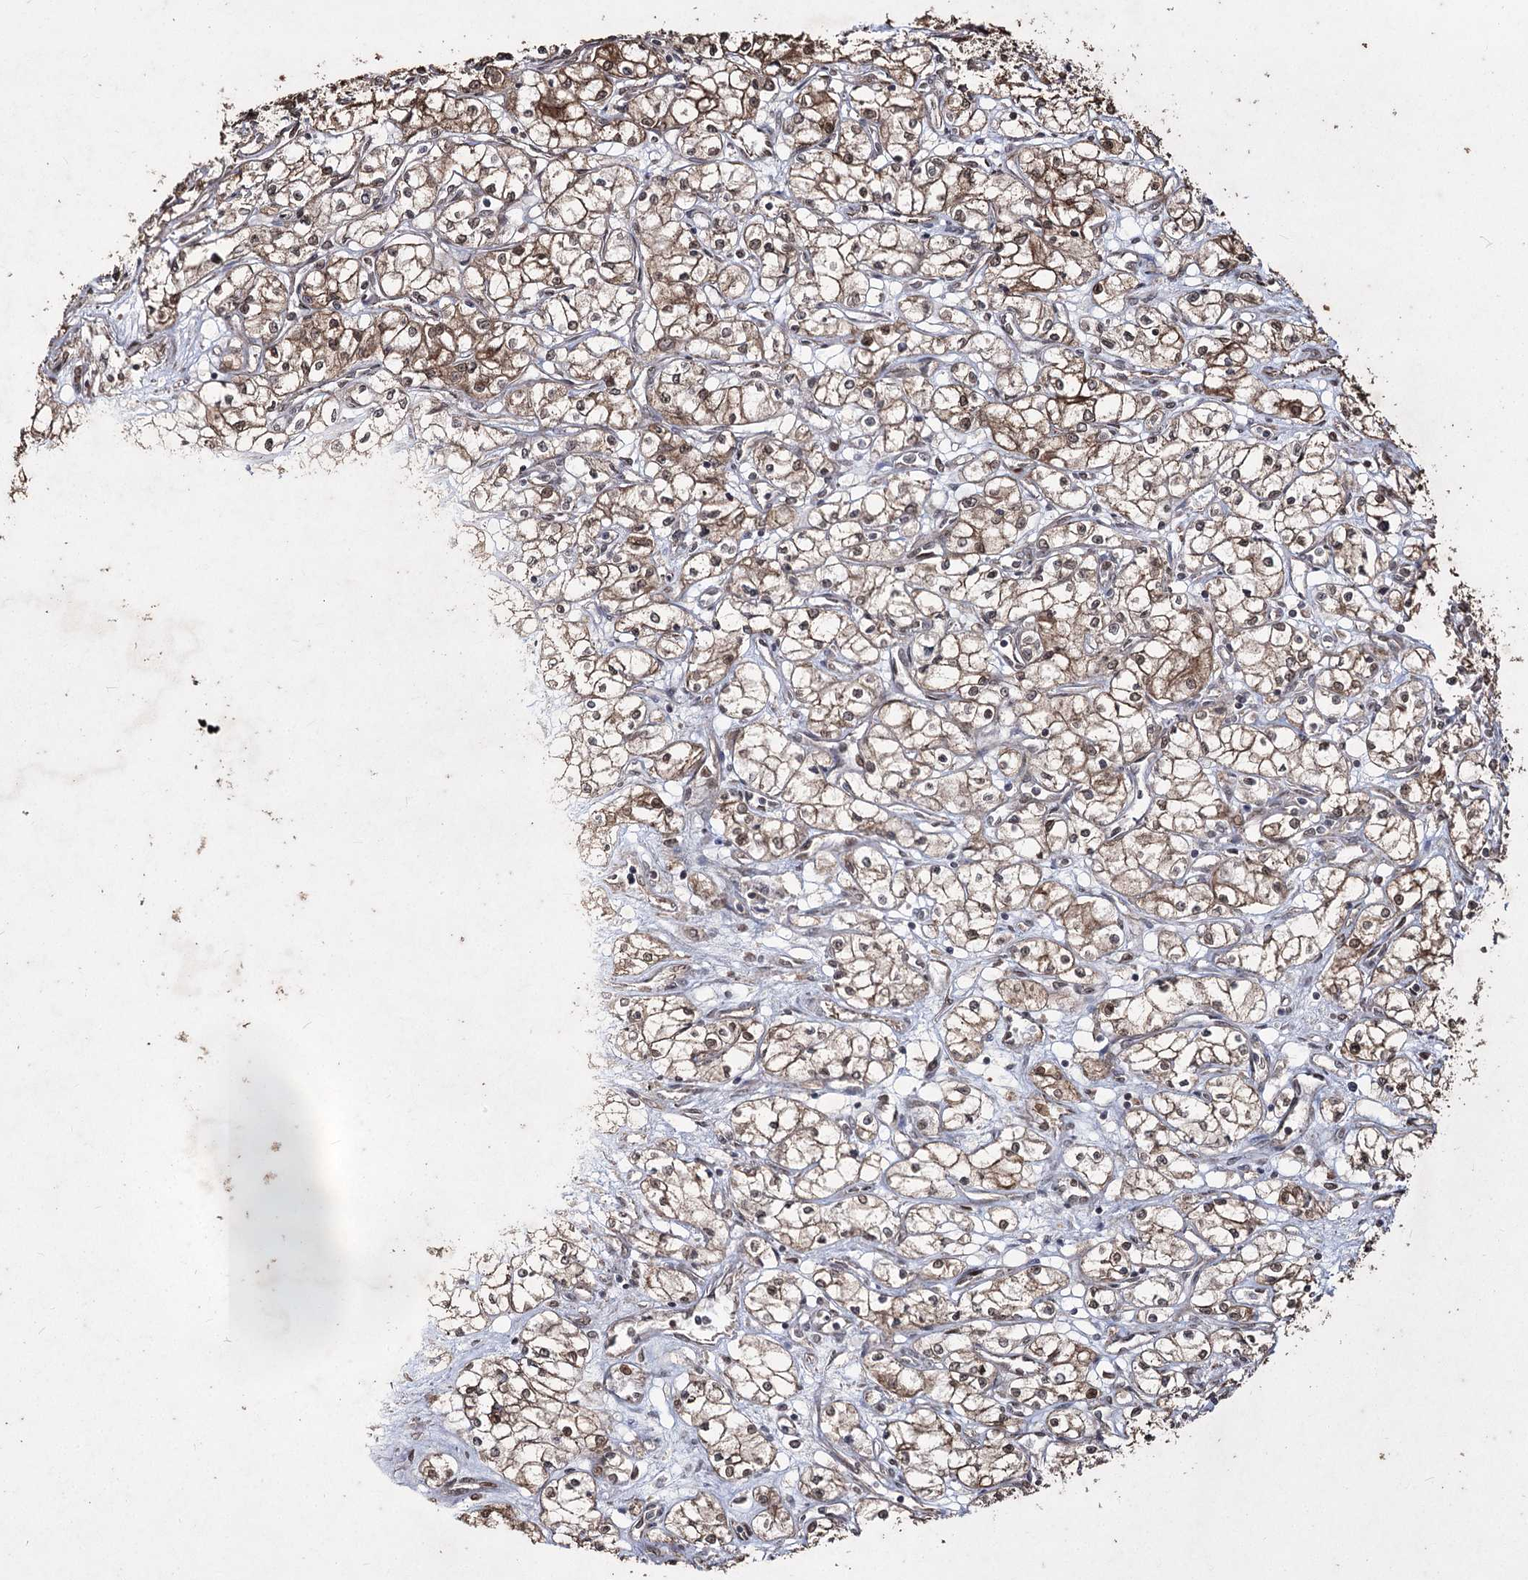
{"staining": {"intensity": "moderate", "quantity": ">75%", "location": "cytoplasmic/membranous,nuclear"}, "tissue": "renal cancer", "cell_type": "Tumor cells", "image_type": "cancer", "snomed": [{"axis": "morphology", "description": "Adenocarcinoma, NOS"}, {"axis": "topography", "description": "Kidney"}], "caption": "Immunohistochemistry (IHC) histopathology image of neoplastic tissue: human renal cancer stained using immunohistochemistry (IHC) shows medium levels of moderate protein expression localized specifically in the cytoplasmic/membranous and nuclear of tumor cells, appearing as a cytoplasmic/membranous and nuclear brown color.", "gene": "PRC1", "patient": {"sex": "male", "age": 59}}